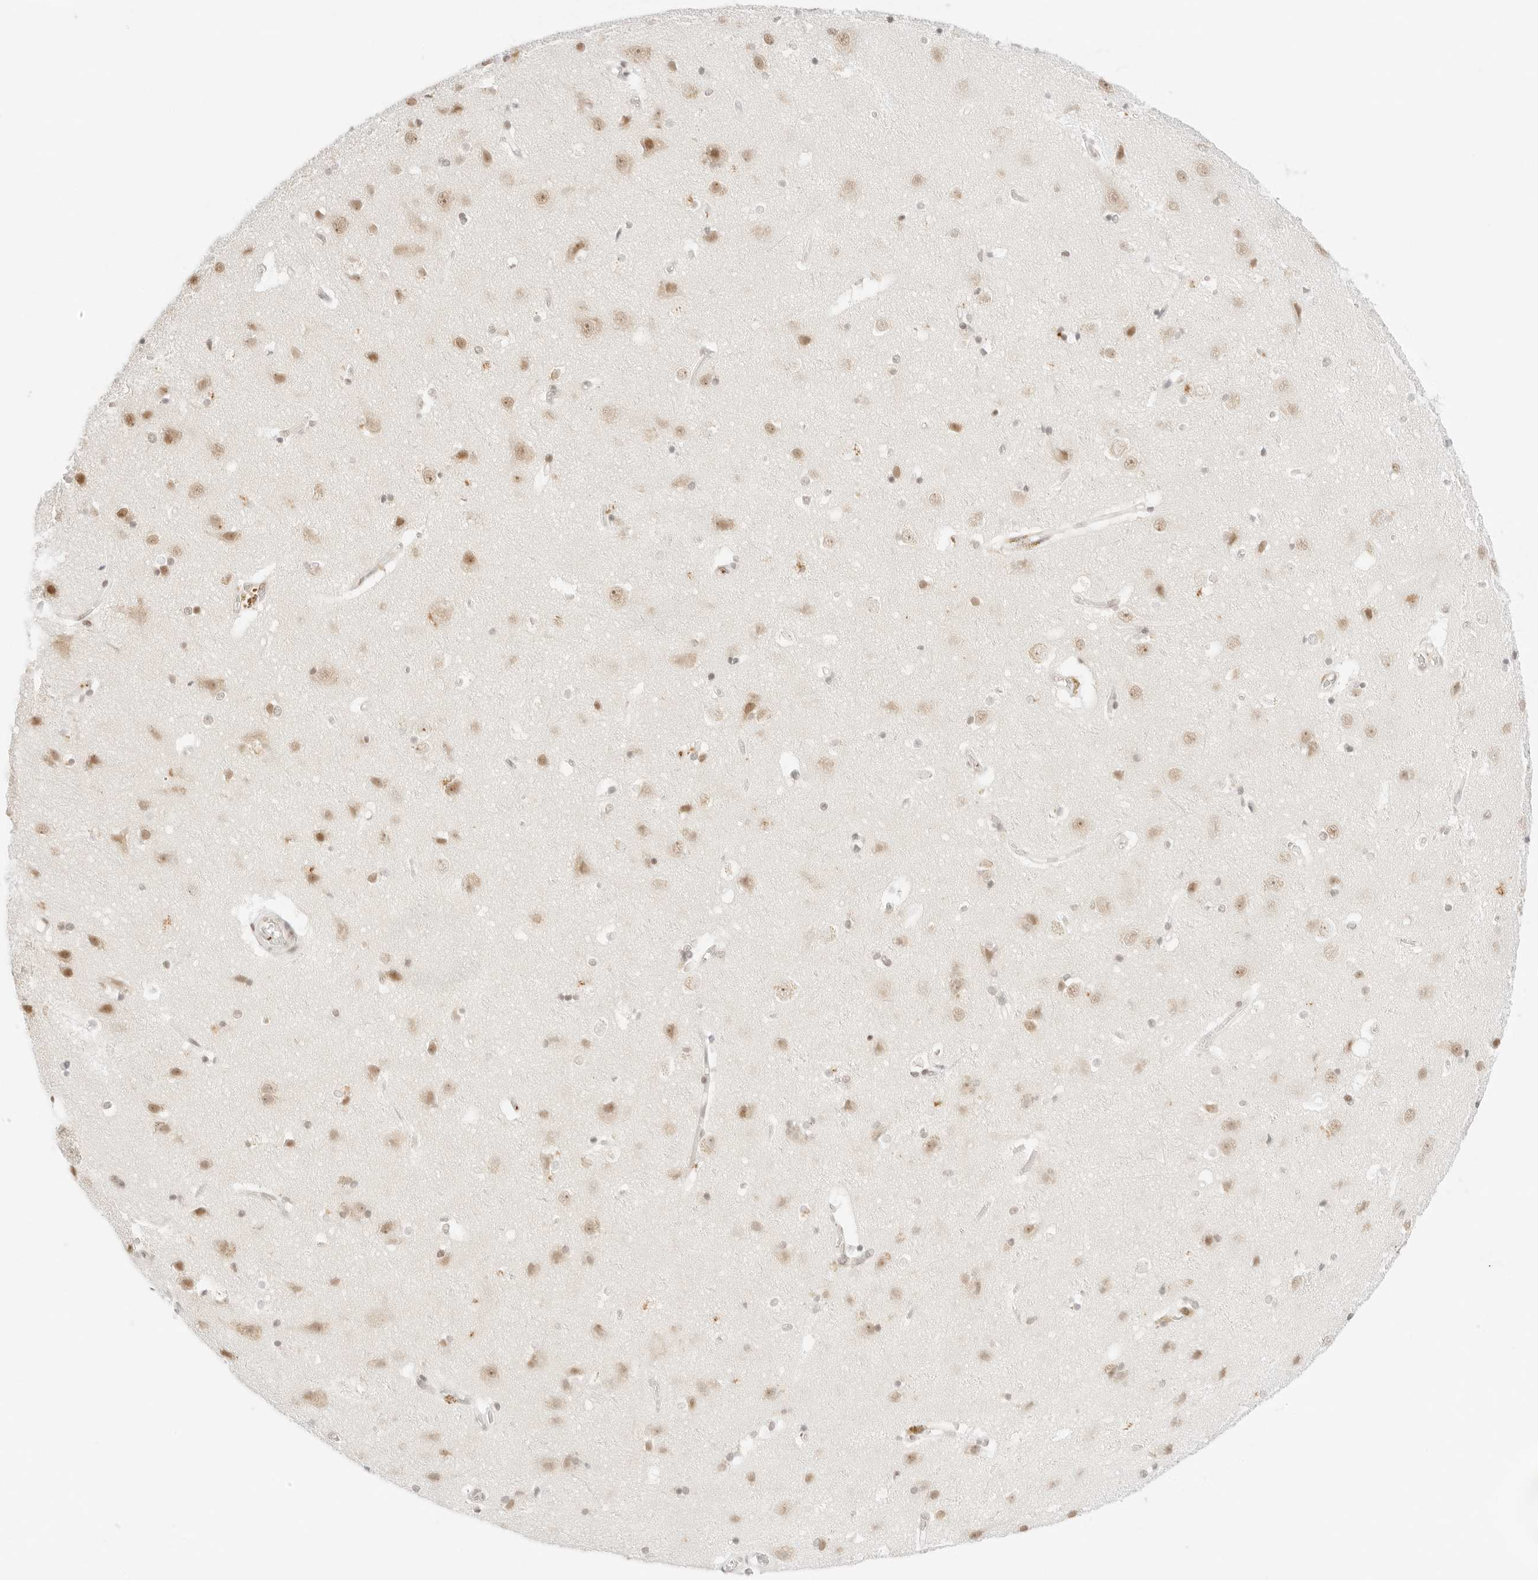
{"staining": {"intensity": "negative", "quantity": "none", "location": "none"}, "tissue": "cerebral cortex", "cell_type": "Endothelial cells", "image_type": "normal", "snomed": [{"axis": "morphology", "description": "Normal tissue, NOS"}, {"axis": "topography", "description": "Cerebral cortex"}], "caption": "A micrograph of cerebral cortex stained for a protein reveals no brown staining in endothelial cells.", "gene": "GNAS", "patient": {"sex": "male", "age": 54}}